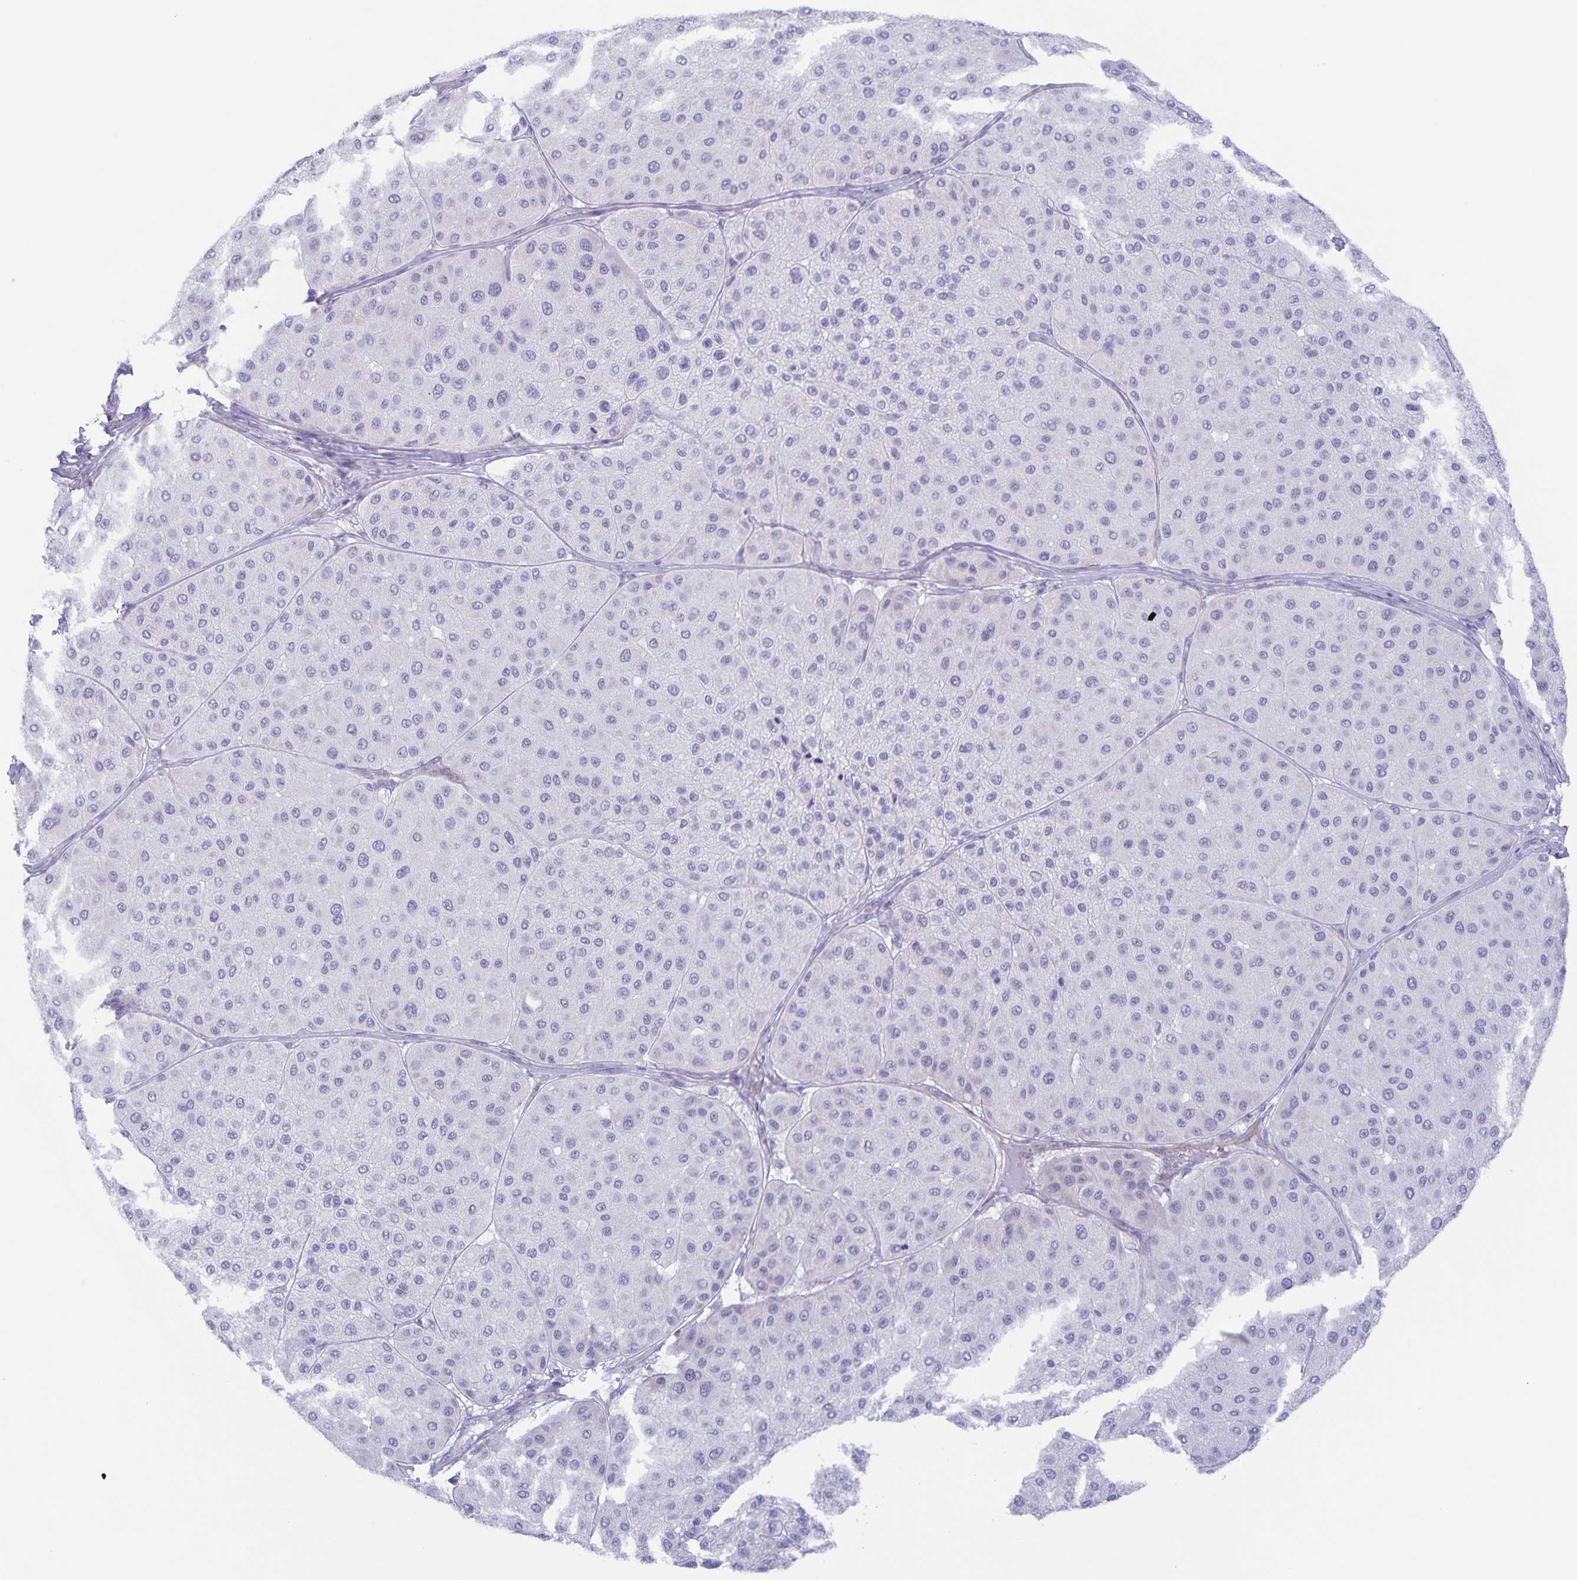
{"staining": {"intensity": "negative", "quantity": "none", "location": "none"}, "tissue": "melanoma", "cell_type": "Tumor cells", "image_type": "cancer", "snomed": [{"axis": "morphology", "description": "Malignant melanoma, Metastatic site"}, {"axis": "topography", "description": "Smooth muscle"}], "caption": "An image of malignant melanoma (metastatic site) stained for a protein reveals no brown staining in tumor cells. Brightfield microscopy of IHC stained with DAB (brown) and hematoxylin (blue), captured at high magnification.", "gene": "AQP4", "patient": {"sex": "male", "age": 41}}